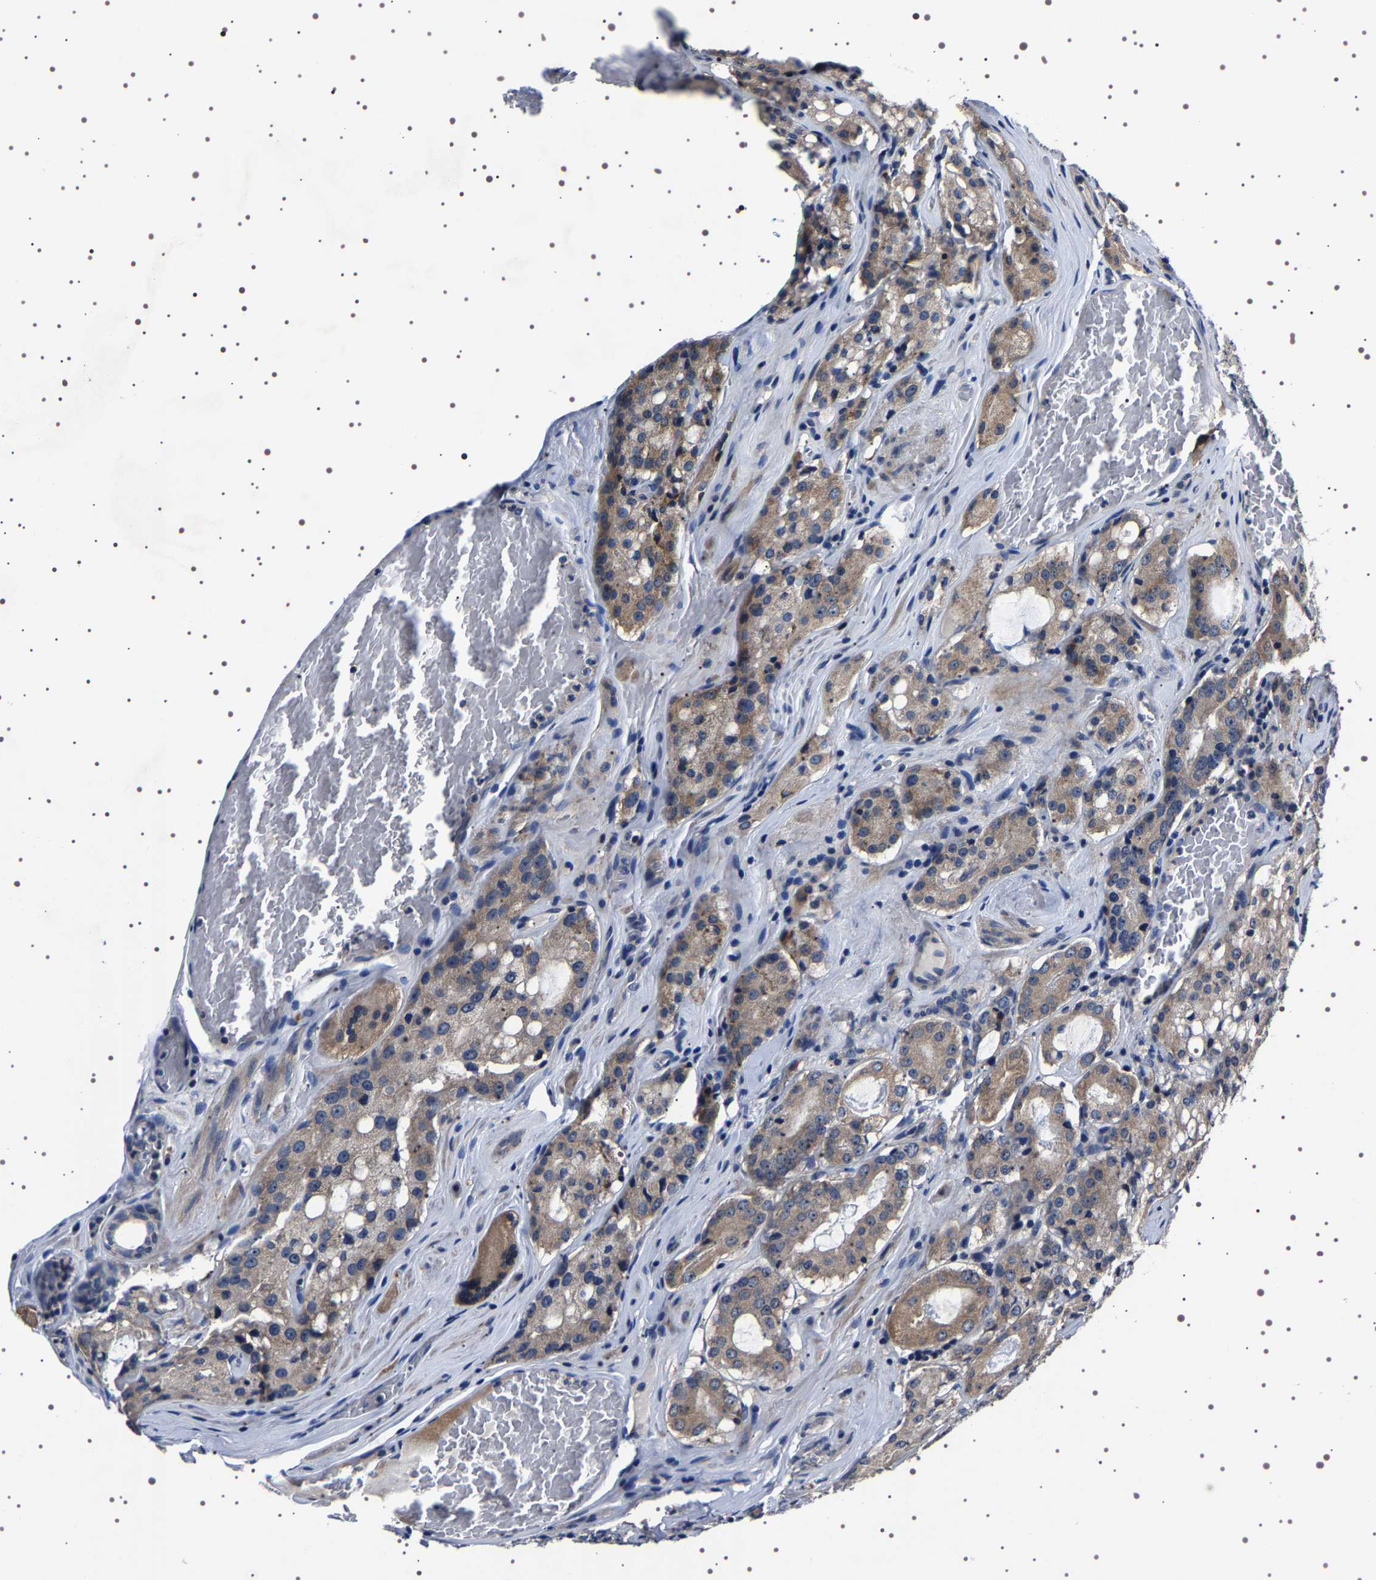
{"staining": {"intensity": "moderate", "quantity": ">75%", "location": "cytoplasmic/membranous"}, "tissue": "prostate cancer", "cell_type": "Tumor cells", "image_type": "cancer", "snomed": [{"axis": "morphology", "description": "Adenocarcinoma, Medium grade"}, {"axis": "topography", "description": "Prostate"}], "caption": "Protein expression analysis of prostate cancer (medium-grade adenocarcinoma) demonstrates moderate cytoplasmic/membranous positivity in approximately >75% of tumor cells. Using DAB (brown) and hematoxylin (blue) stains, captured at high magnification using brightfield microscopy.", "gene": "TARBP1", "patient": {"sex": "male", "age": 72}}